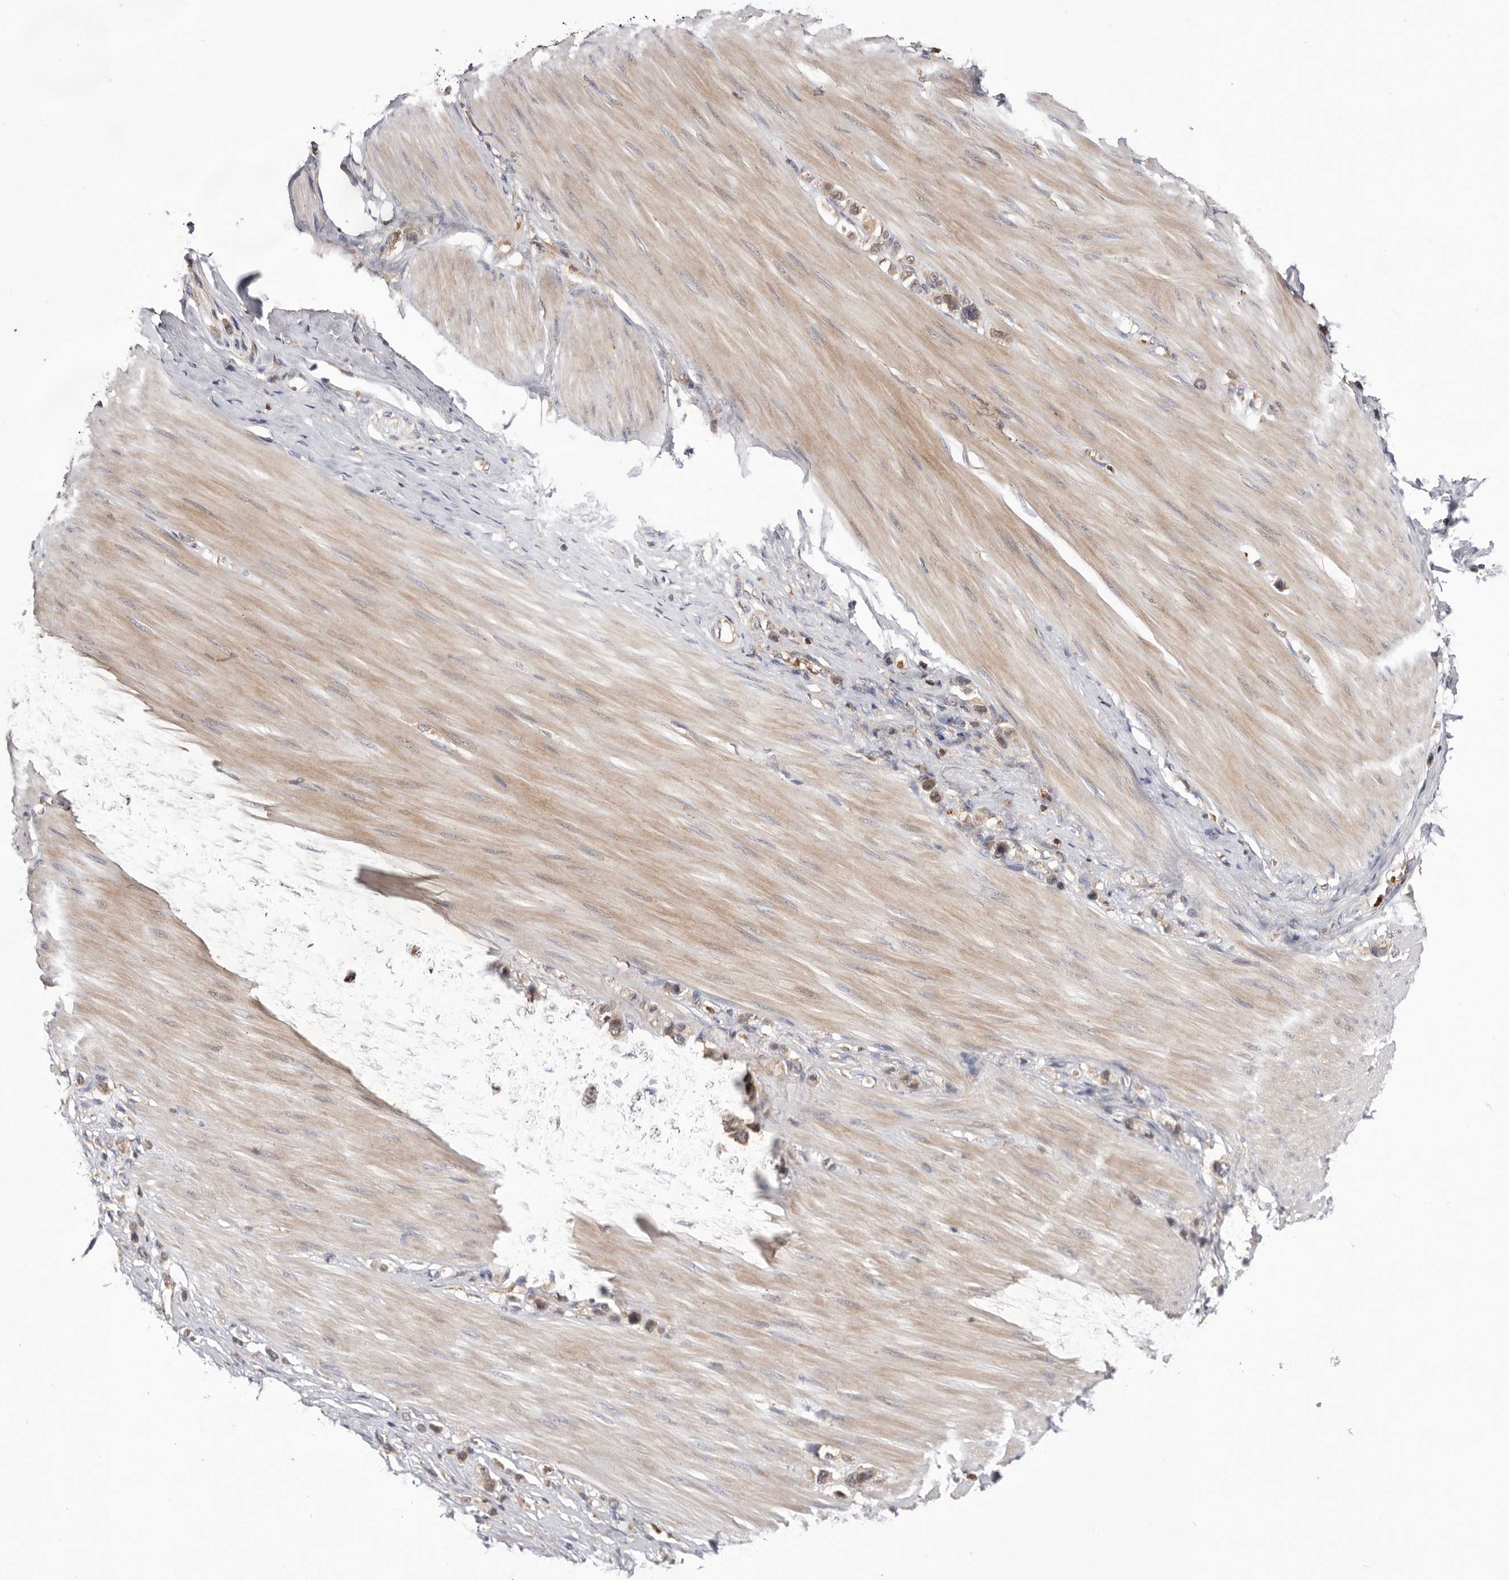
{"staining": {"intensity": "weak", "quantity": "25%-75%", "location": "cytoplasmic/membranous"}, "tissue": "stomach cancer", "cell_type": "Tumor cells", "image_type": "cancer", "snomed": [{"axis": "morphology", "description": "Adenocarcinoma, NOS"}, {"axis": "topography", "description": "Stomach"}], "caption": "Stomach cancer tissue shows weak cytoplasmic/membranous expression in about 25%-75% of tumor cells, visualized by immunohistochemistry.", "gene": "RNF213", "patient": {"sex": "female", "age": 65}}